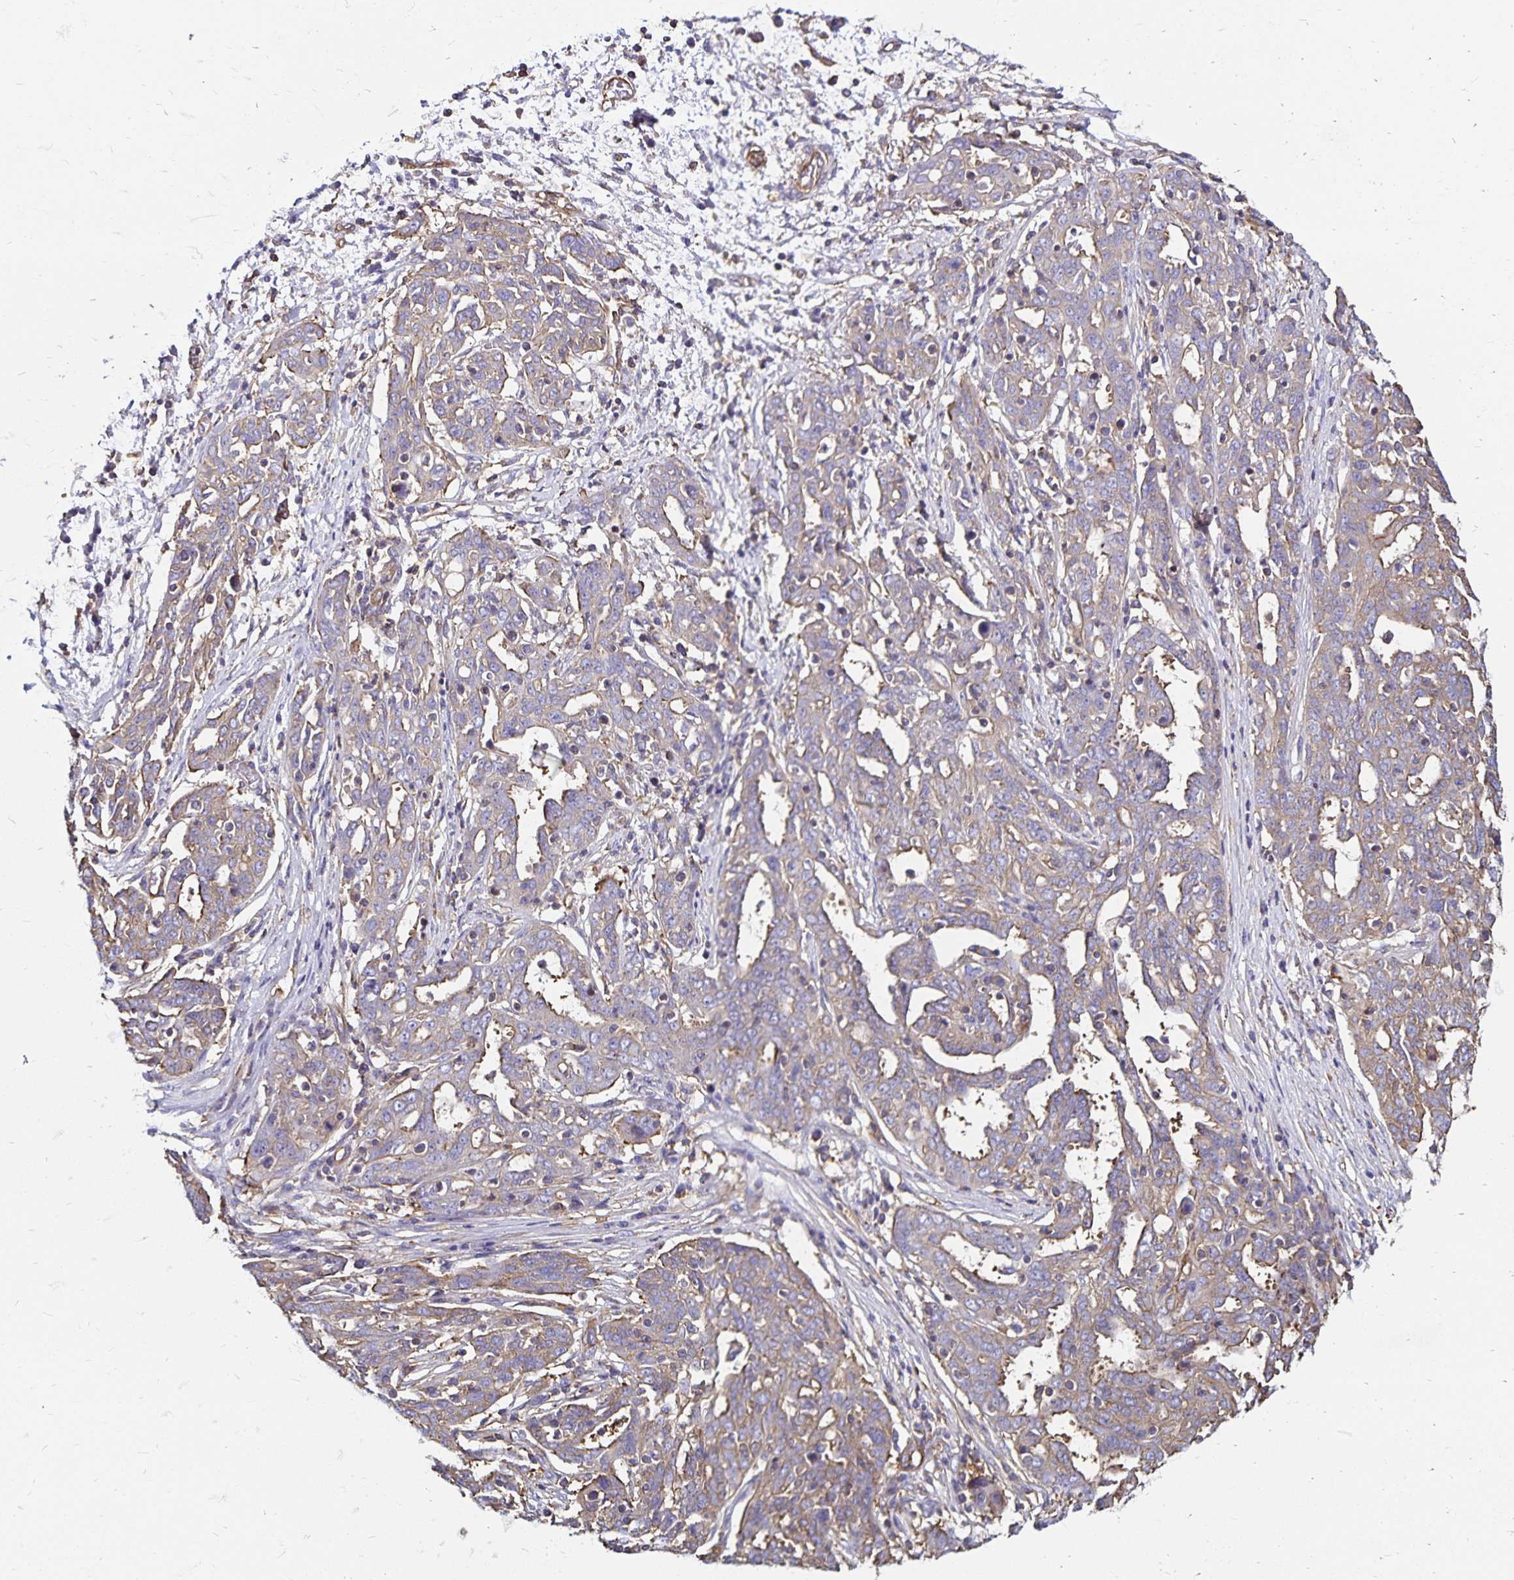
{"staining": {"intensity": "weak", "quantity": "<25%", "location": "cytoplasmic/membranous"}, "tissue": "ovarian cancer", "cell_type": "Tumor cells", "image_type": "cancer", "snomed": [{"axis": "morphology", "description": "Cystadenocarcinoma, serous, NOS"}, {"axis": "topography", "description": "Ovary"}], "caption": "Micrograph shows no significant protein expression in tumor cells of ovarian cancer (serous cystadenocarcinoma).", "gene": "RPRML", "patient": {"sex": "female", "age": 67}}